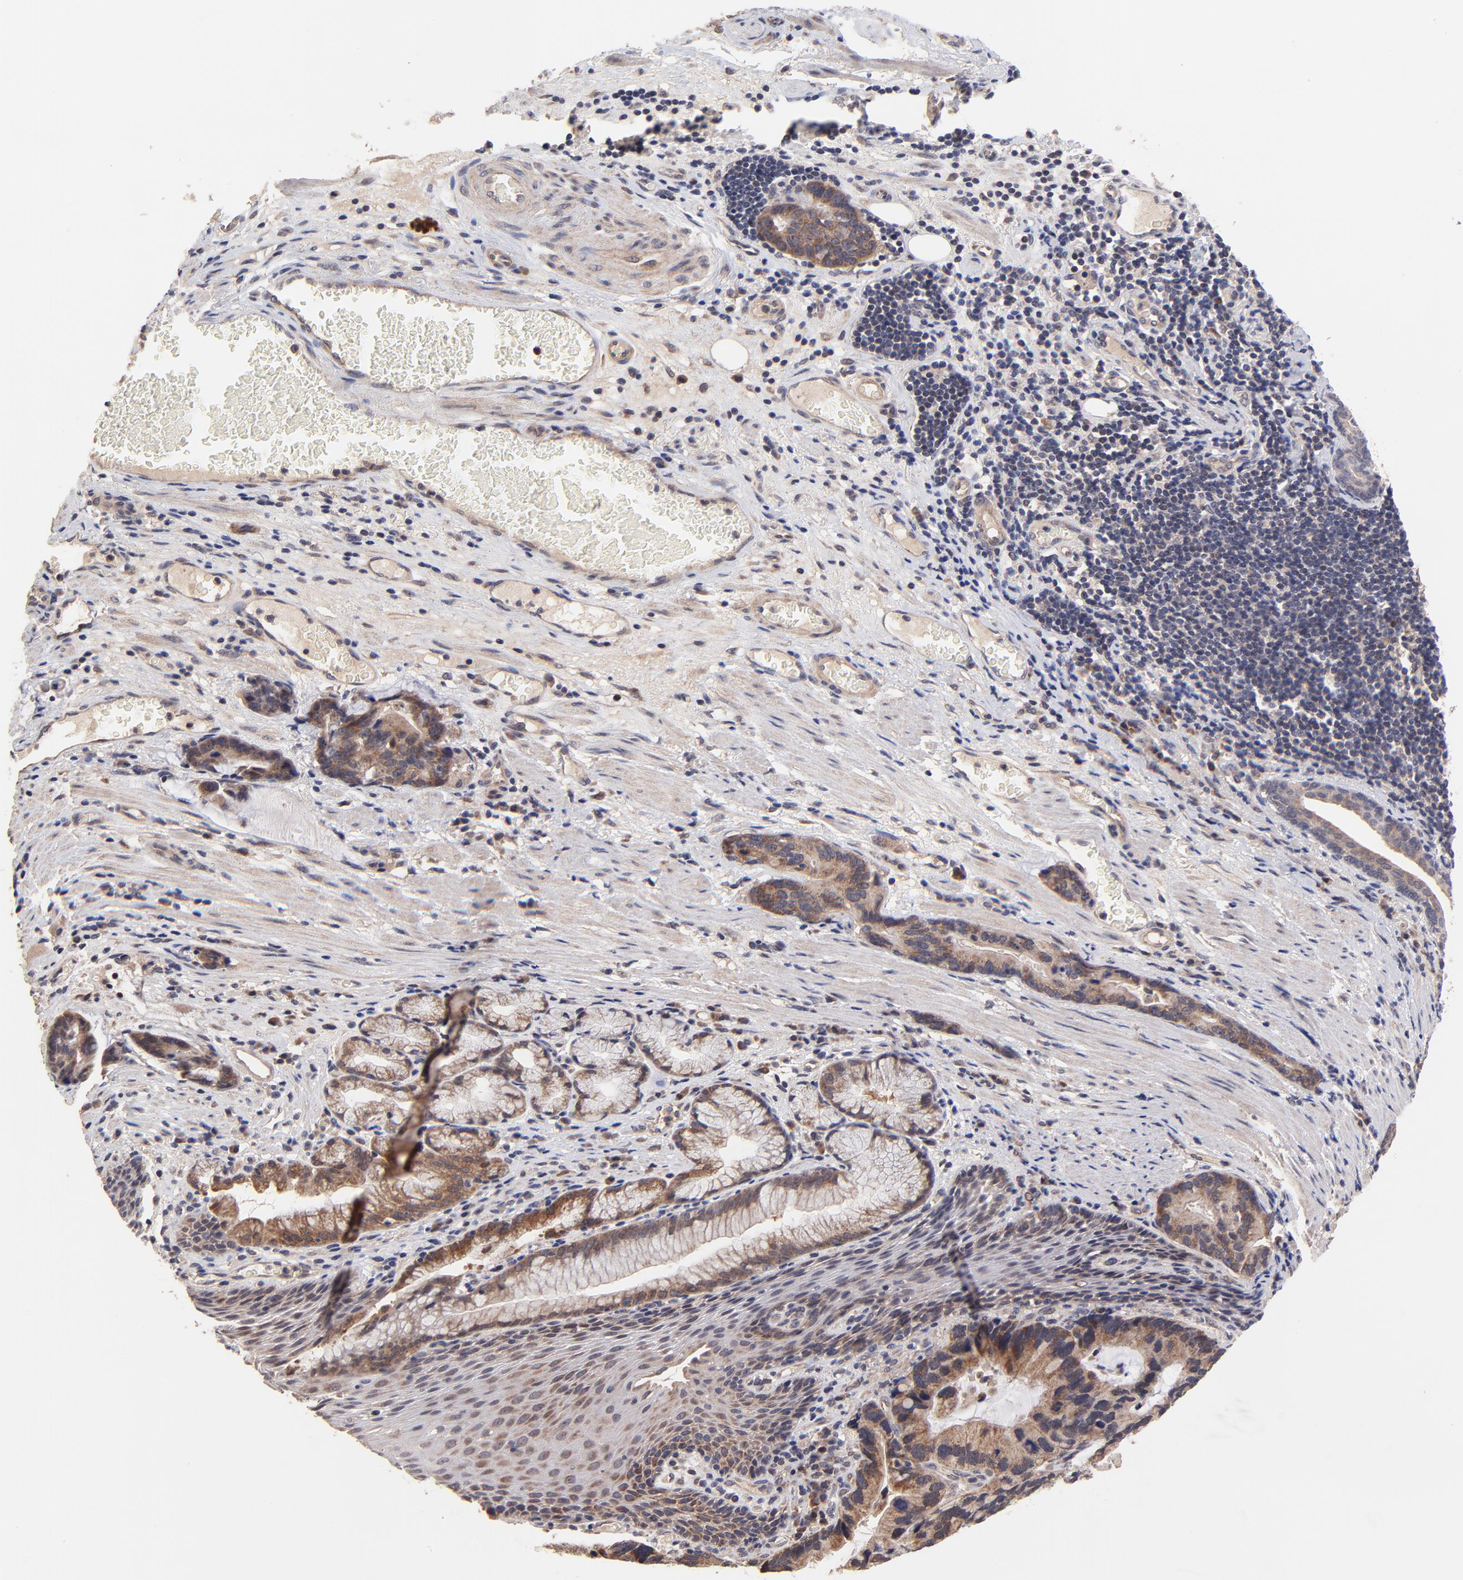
{"staining": {"intensity": "moderate", "quantity": ">75%", "location": "cytoplasmic/membranous"}, "tissue": "stomach cancer", "cell_type": "Tumor cells", "image_type": "cancer", "snomed": [{"axis": "morphology", "description": "Adenocarcinoma, NOS"}, {"axis": "topography", "description": "Esophagus"}, {"axis": "topography", "description": "Stomach"}], "caption": "Approximately >75% of tumor cells in human adenocarcinoma (stomach) reveal moderate cytoplasmic/membranous protein expression as visualized by brown immunohistochemical staining.", "gene": "BAIAP2L2", "patient": {"sex": "male", "age": 74}}